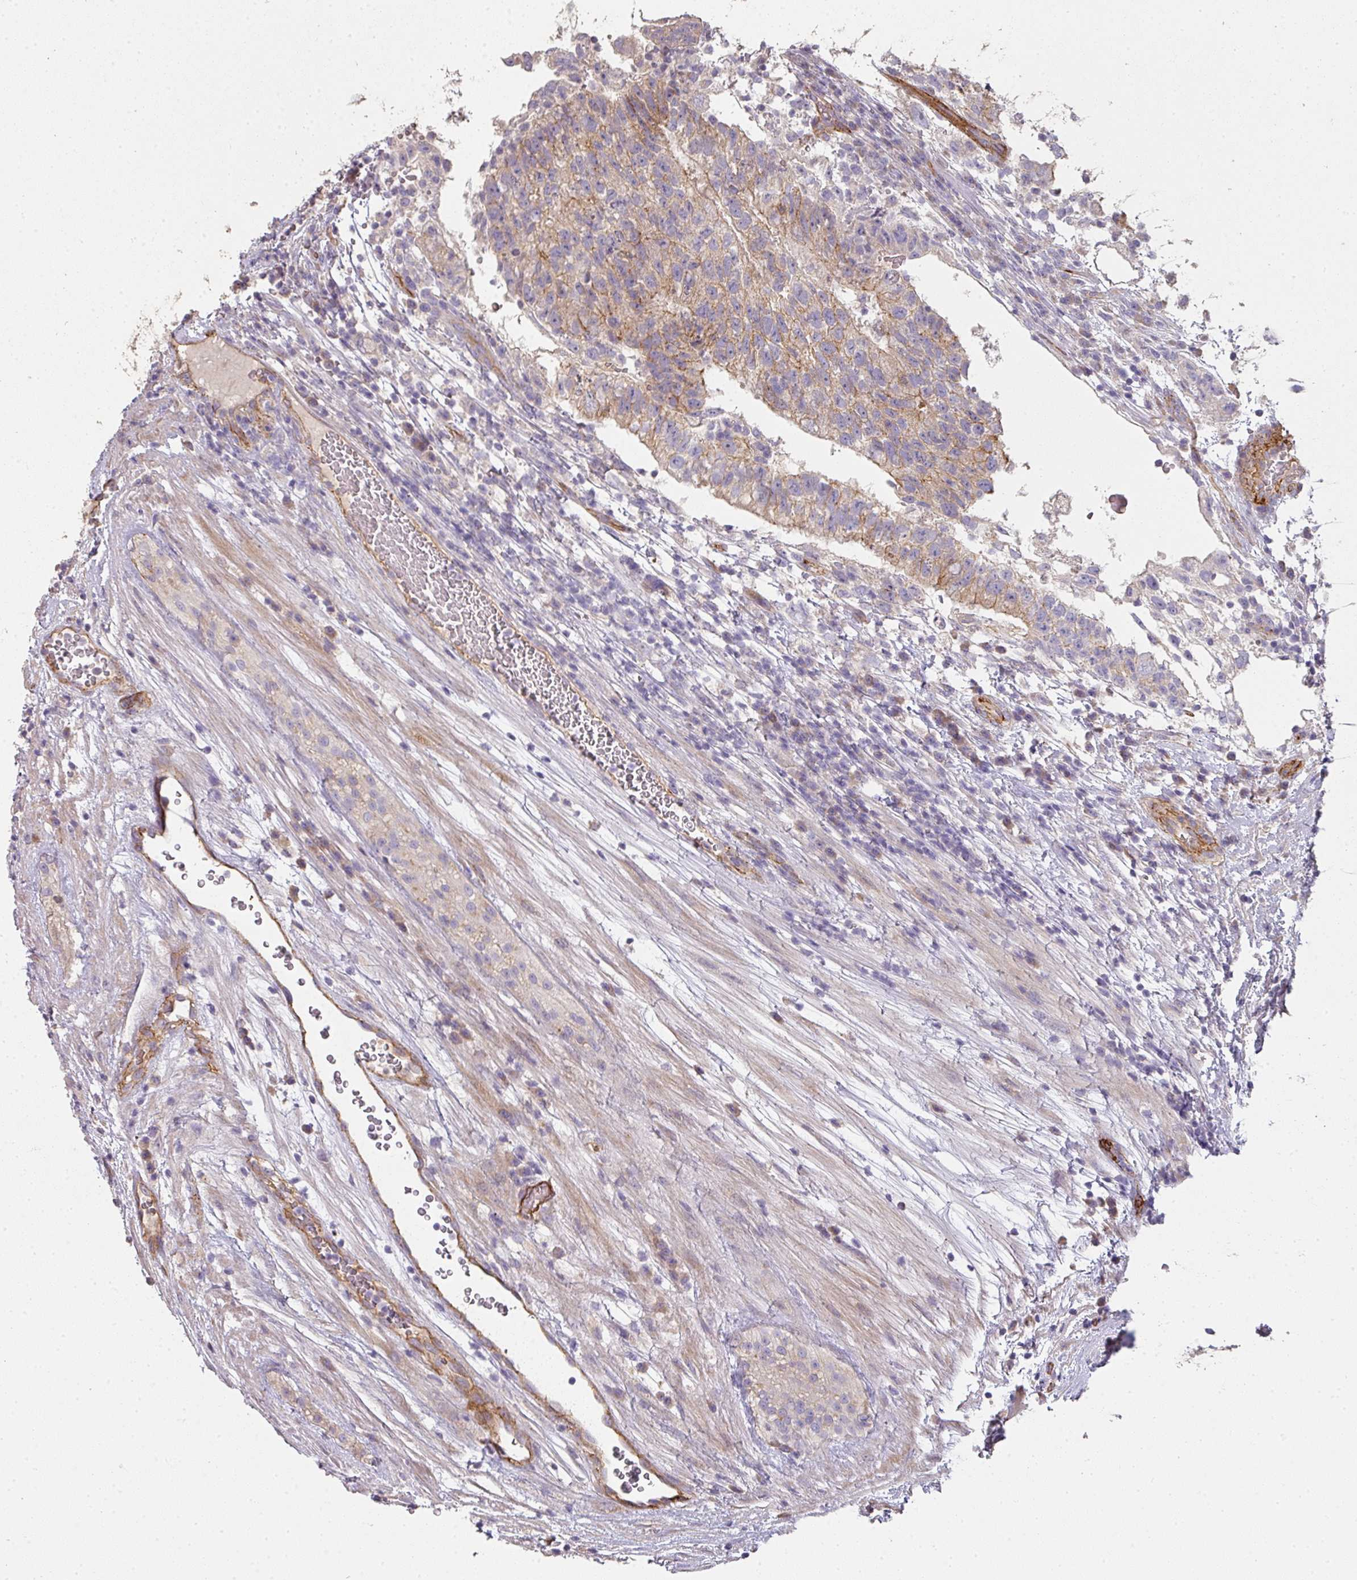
{"staining": {"intensity": "weak", "quantity": "<25%", "location": "cytoplasmic/membranous"}, "tissue": "testis cancer", "cell_type": "Tumor cells", "image_type": "cancer", "snomed": [{"axis": "morphology", "description": "Normal tissue, NOS"}, {"axis": "morphology", "description": "Carcinoma, Embryonal, NOS"}, {"axis": "topography", "description": "Testis"}], "caption": "DAB (3,3'-diaminobenzidine) immunohistochemical staining of testis cancer (embryonal carcinoma) exhibits no significant positivity in tumor cells. (DAB (3,3'-diaminobenzidine) immunohistochemistry visualized using brightfield microscopy, high magnification).", "gene": "PCDH1", "patient": {"sex": "male", "age": 32}}